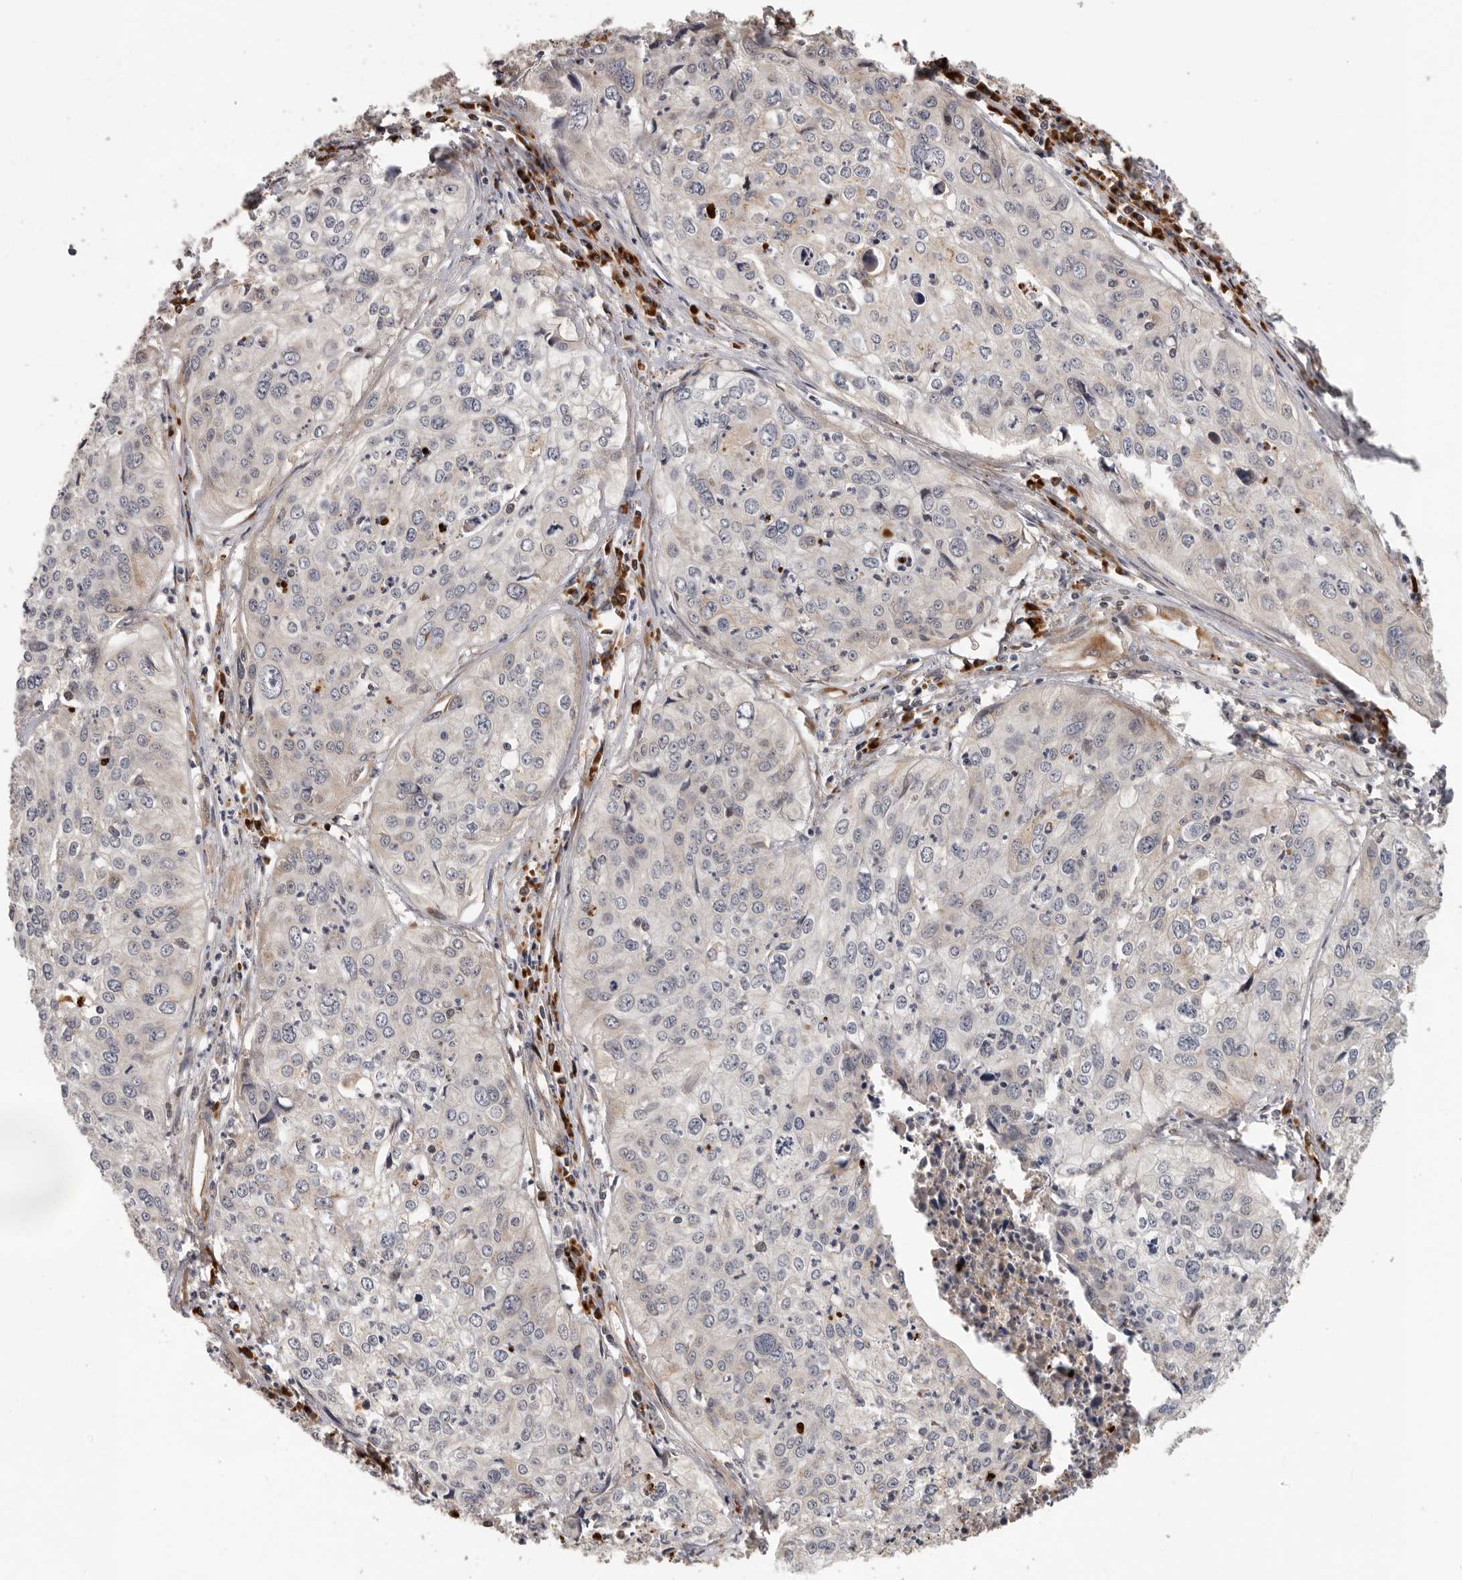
{"staining": {"intensity": "negative", "quantity": "none", "location": "none"}, "tissue": "cervical cancer", "cell_type": "Tumor cells", "image_type": "cancer", "snomed": [{"axis": "morphology", "description": "Squamous cell carcinoma, NOS"}, {"axis": "topography", "description": "Cervix"}], "caption": "Cervical cancer was stained to show a protein in brown. There is no significant expression in tumor cells.", "gene": "RNF157", "patient": {"sex": "female", "age": 31}}